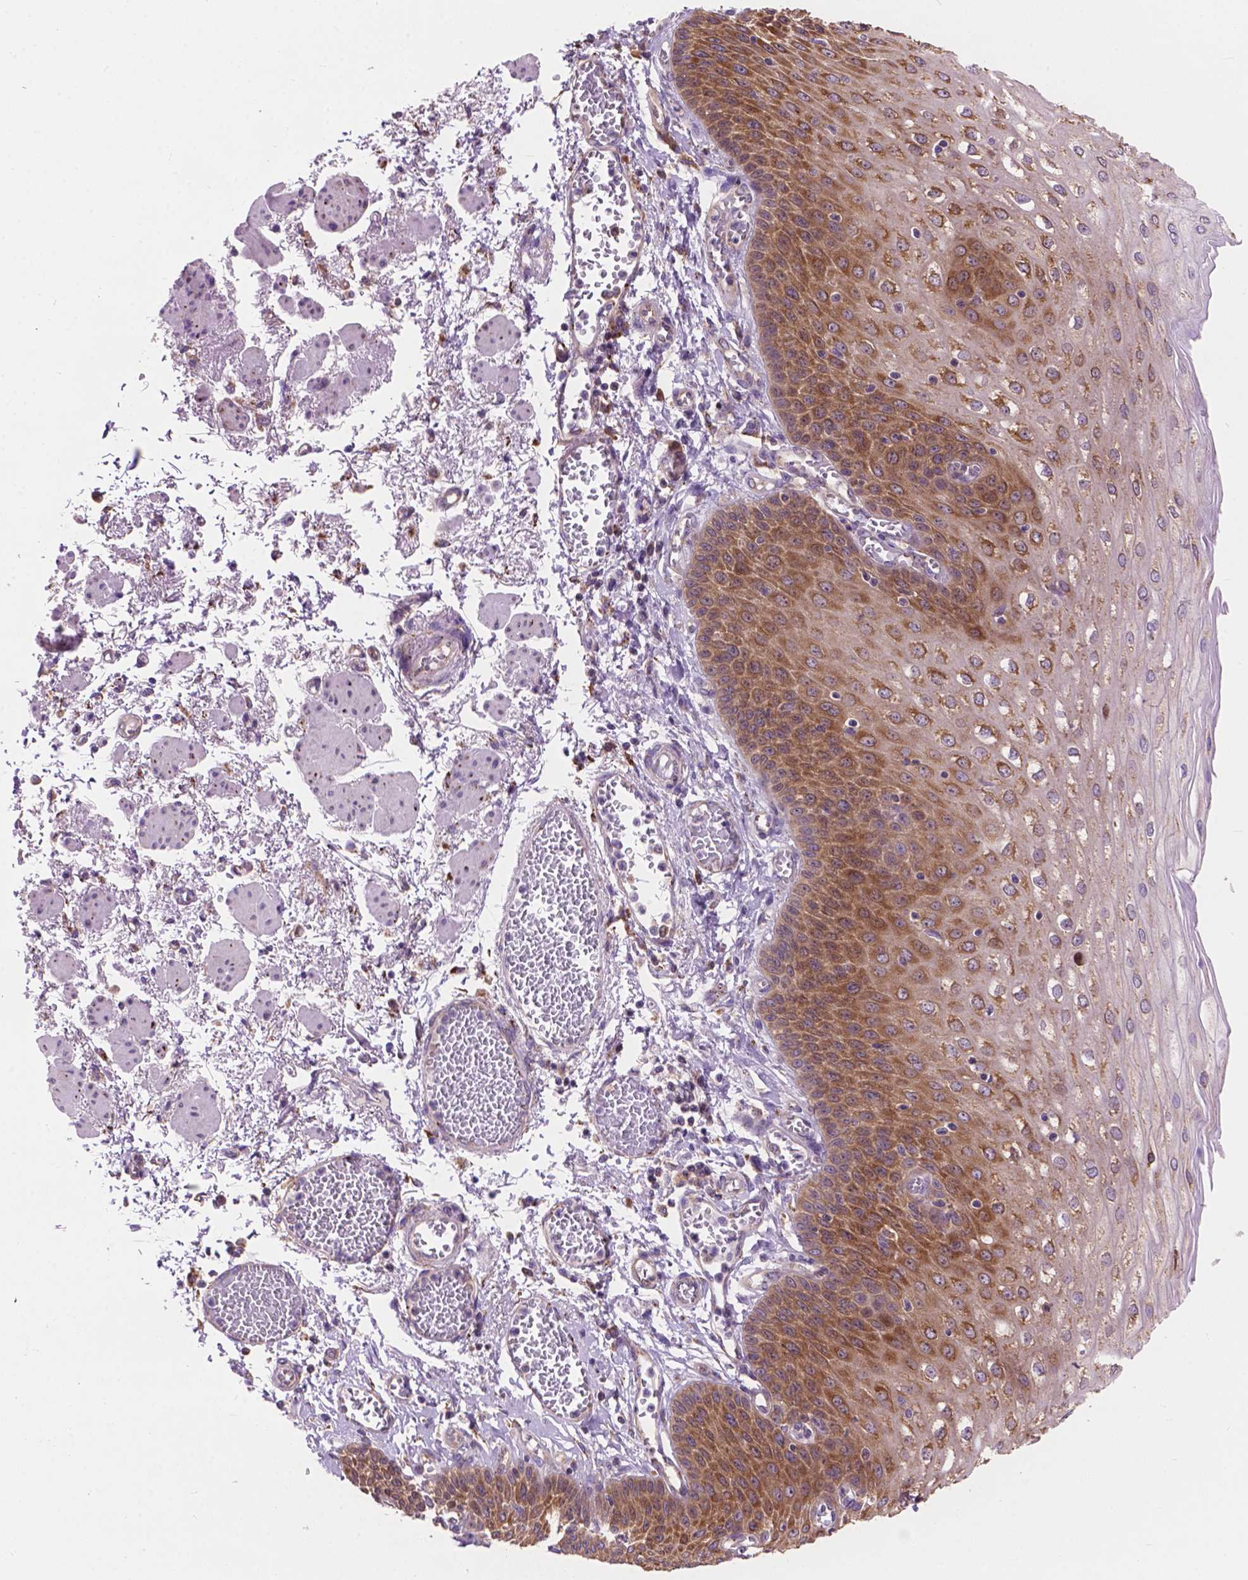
{"staining": {"intensity": "strong", "quantity": ">75%", "location": "cytoplasmic/membranous"}, "tissue": "esophagus", "cell_type": "Squamous epithelial cells", "image_type": "normal", "snomed": [{"axis": "morphology", "description": "Normal tissue, NOS"}, {"axis": "morphology", "description": "Adenocarcinoma, NOS"}, {"axis": "topography", "description": "Esophagus"}], "caption": "The photomicrograph reveals staining of benign esophagus, revealing strong cytoplasmic/membranous protein positivity (brown color) within squamous epithelial cells.", "gene": "RPL37A", "patient": {"sex": "male", "age": 81}}